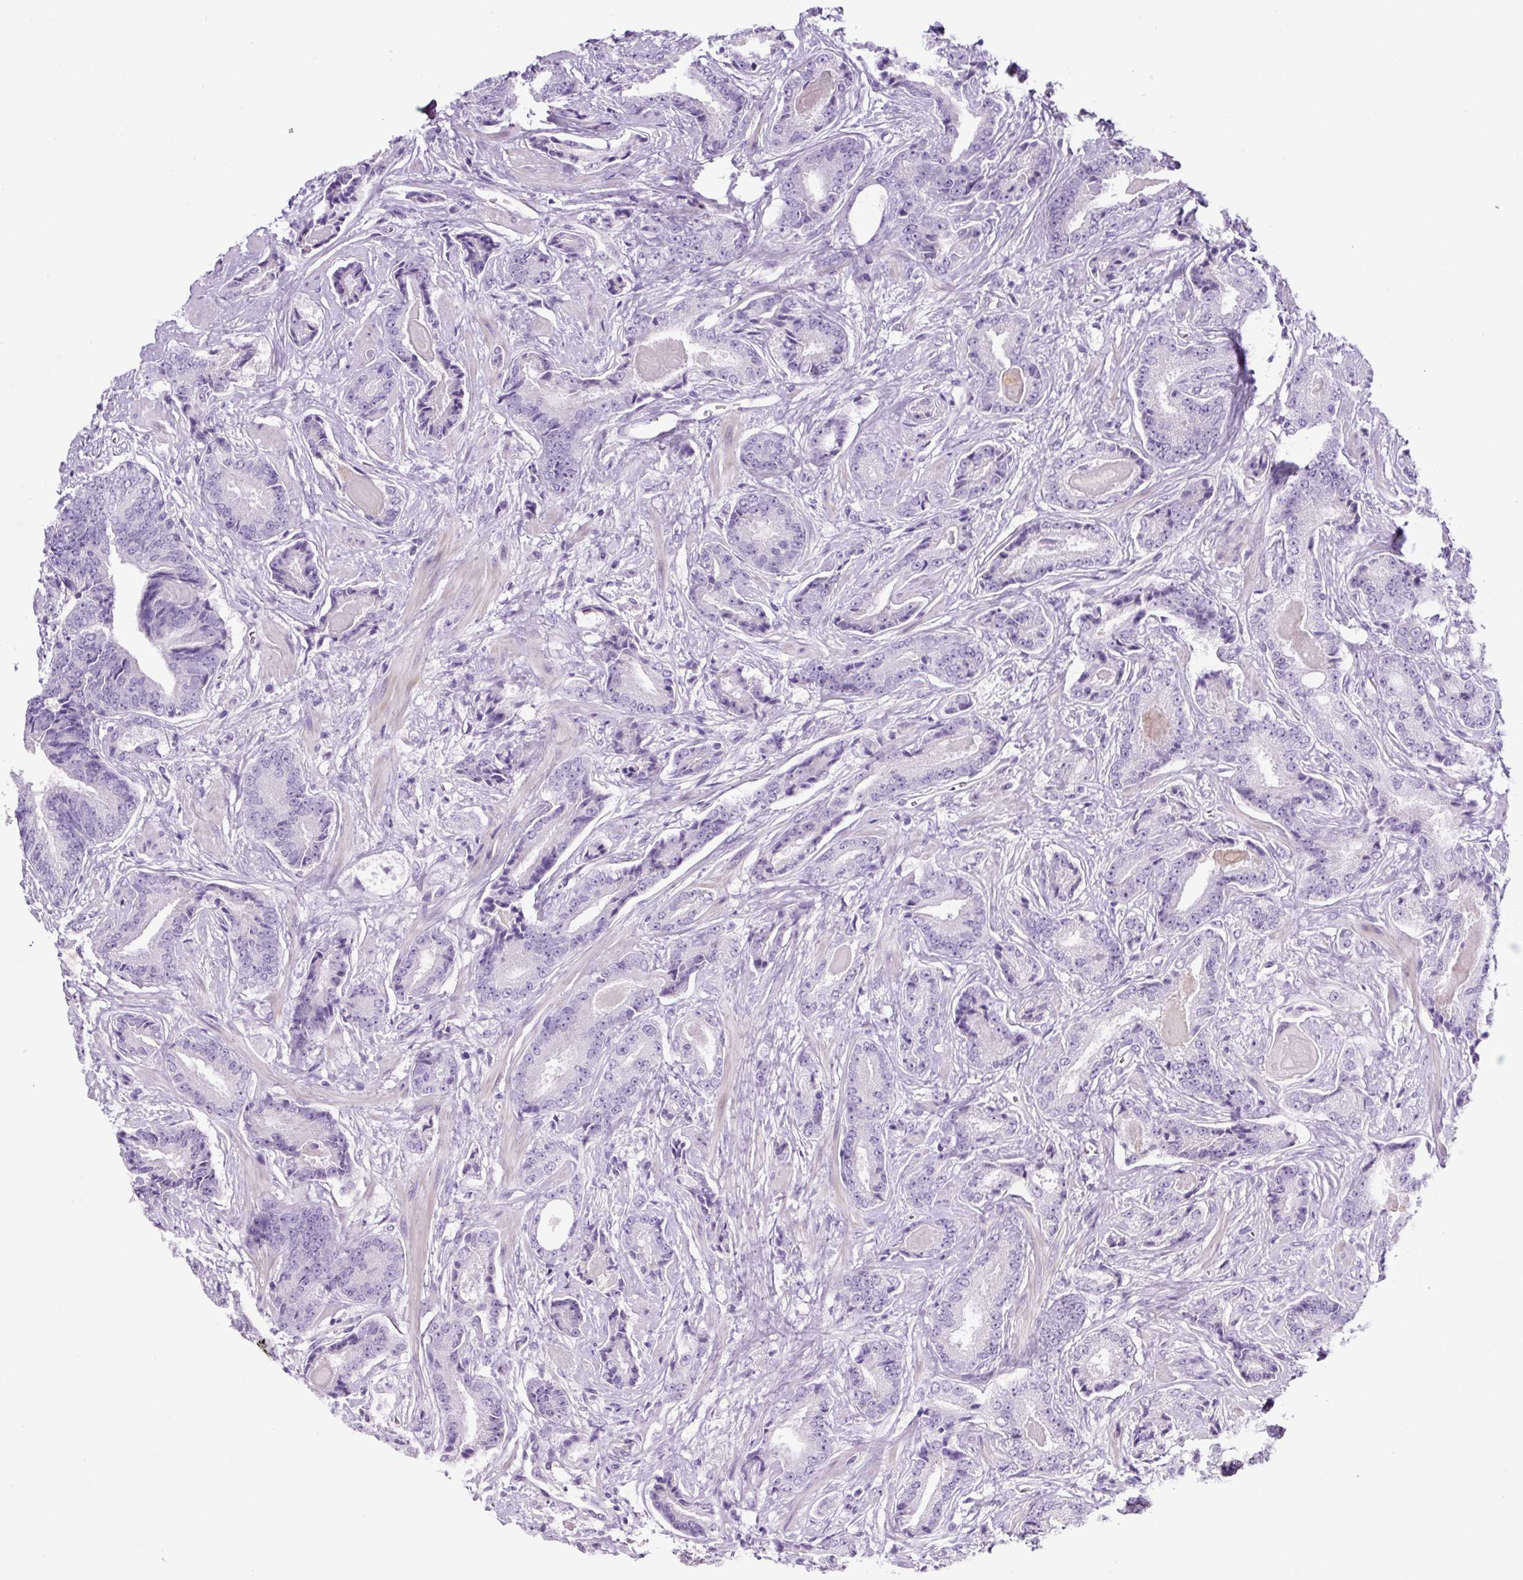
{"staining": {"intensity": "negative", "quantity": "none", "location": "none"}, "tissue": "prostate cancer", "cell_type": "Tumor cells", "image_type": "cancer", "snomed": [{"axis": "morphology", "description": "Adenocarcinoma, Low grade"}, {"axis": "topography", "description": "Prostate"}], "caption": "Protein analysis of prostate cancer reveals no significant staining in tumor cells.", "gene": "OR14A2", "patient": {"sex": "male", "age": 62}}